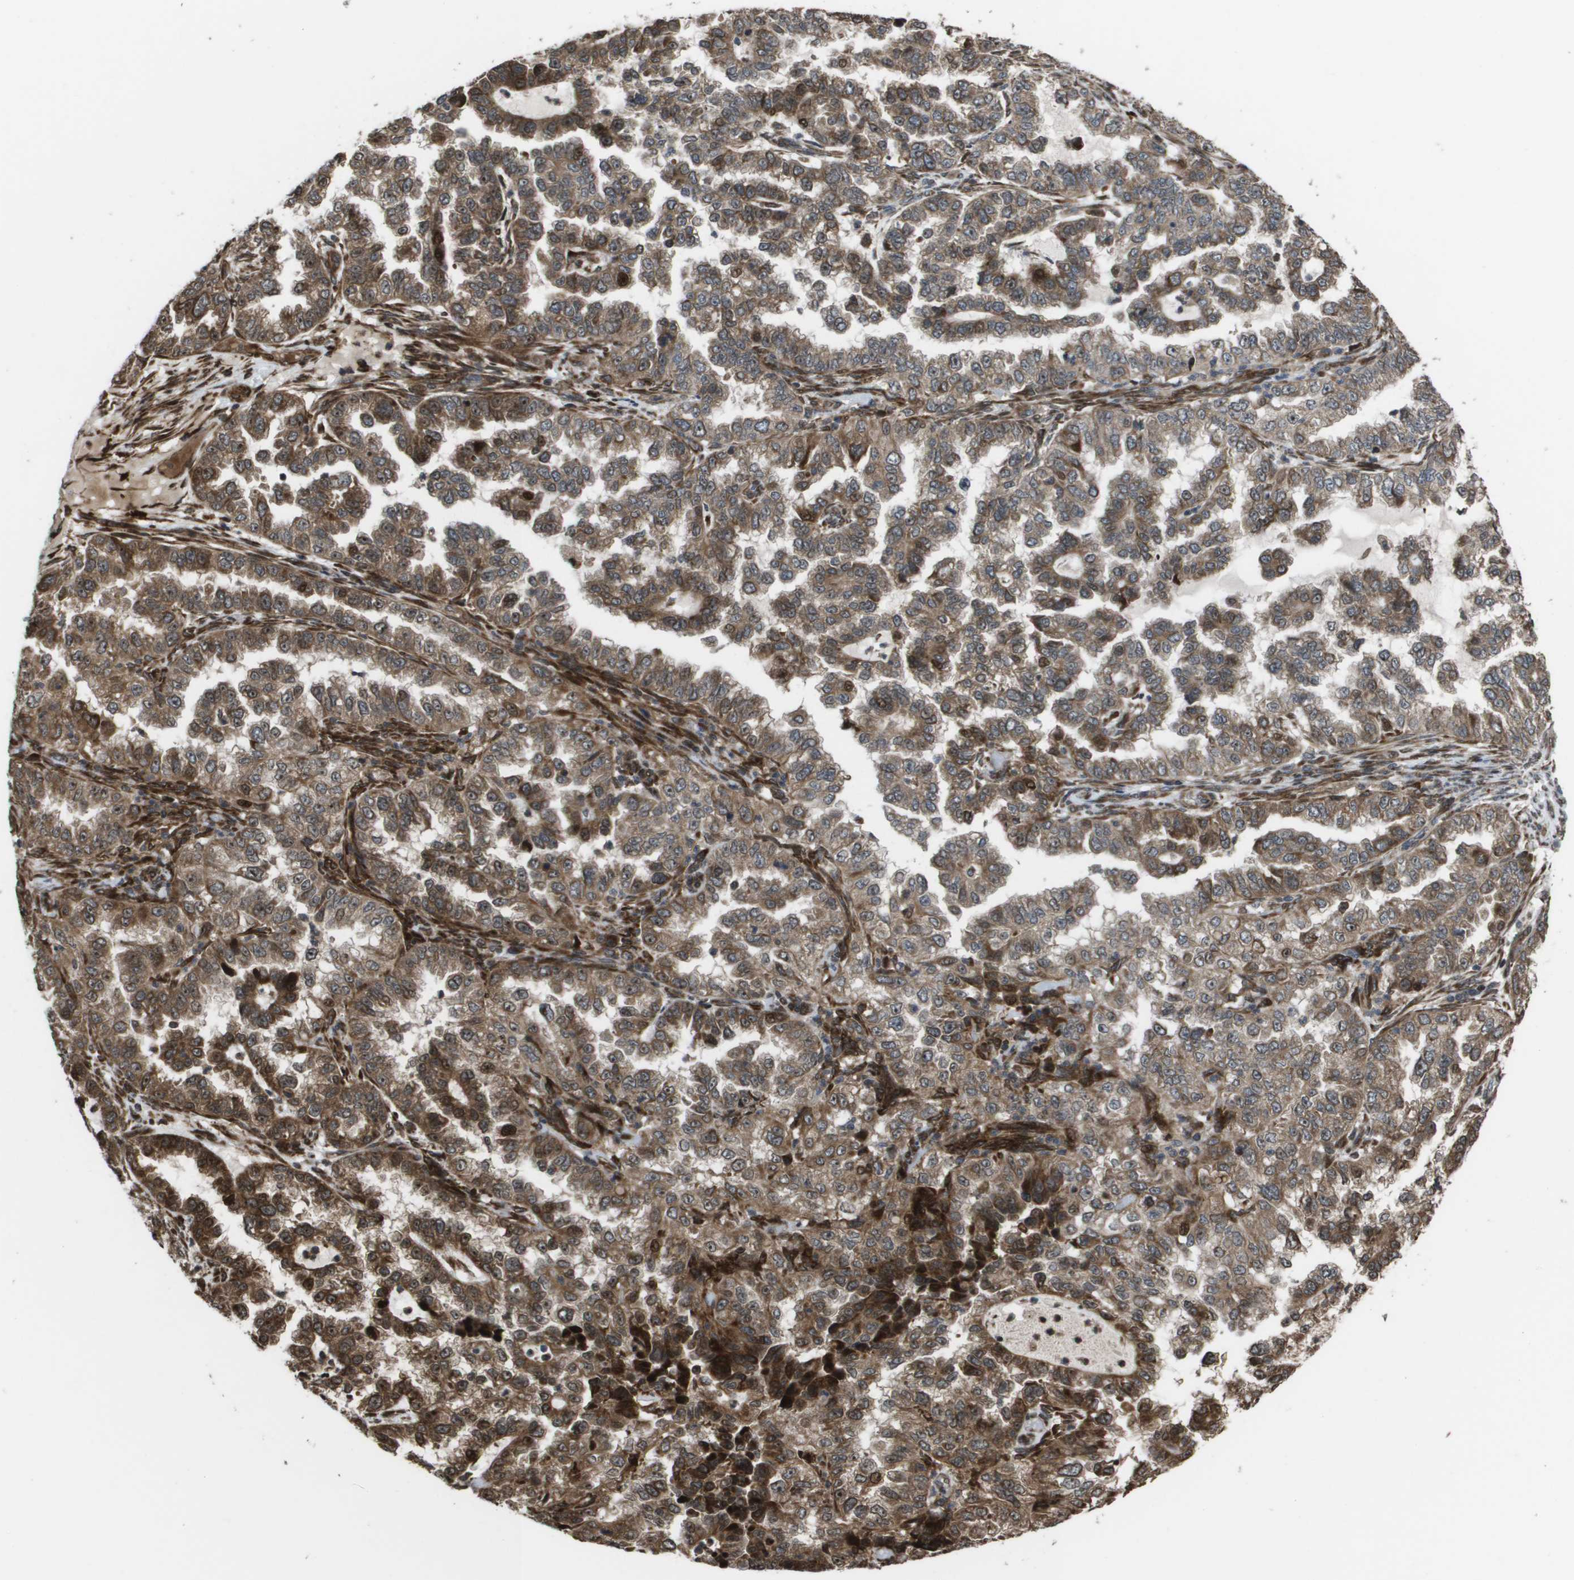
{"staining": {"intensity": "moderate", "quantity": ">75%", "location": "cytoplasmic/membranous,nuclear"}, "tissue": "endometrial cancer", "cell_type": "Tumor cells", "image_type": "cancer", "snomed": [{"axis": "morphology", "description": "Adenocarcinoma, NOS"}, {"axis": "topography", "description": "Endometrium"}], "caption": "Immunohistochemistry staining of adenocarcinoma (endometrial), which shows medium levels of moderate cytoplasmic/membranous and nuclear positivity in about >75% of tumor cells indicating moderate cytoplasmic/membranous and nuclear protein positivity. The staining was performed using DAB (brown) for protein detection and nuclei were counterstained in hematoxylin (blue).", "gene": "AXIN2", "patient": {"sex": "female", "age": 85}}